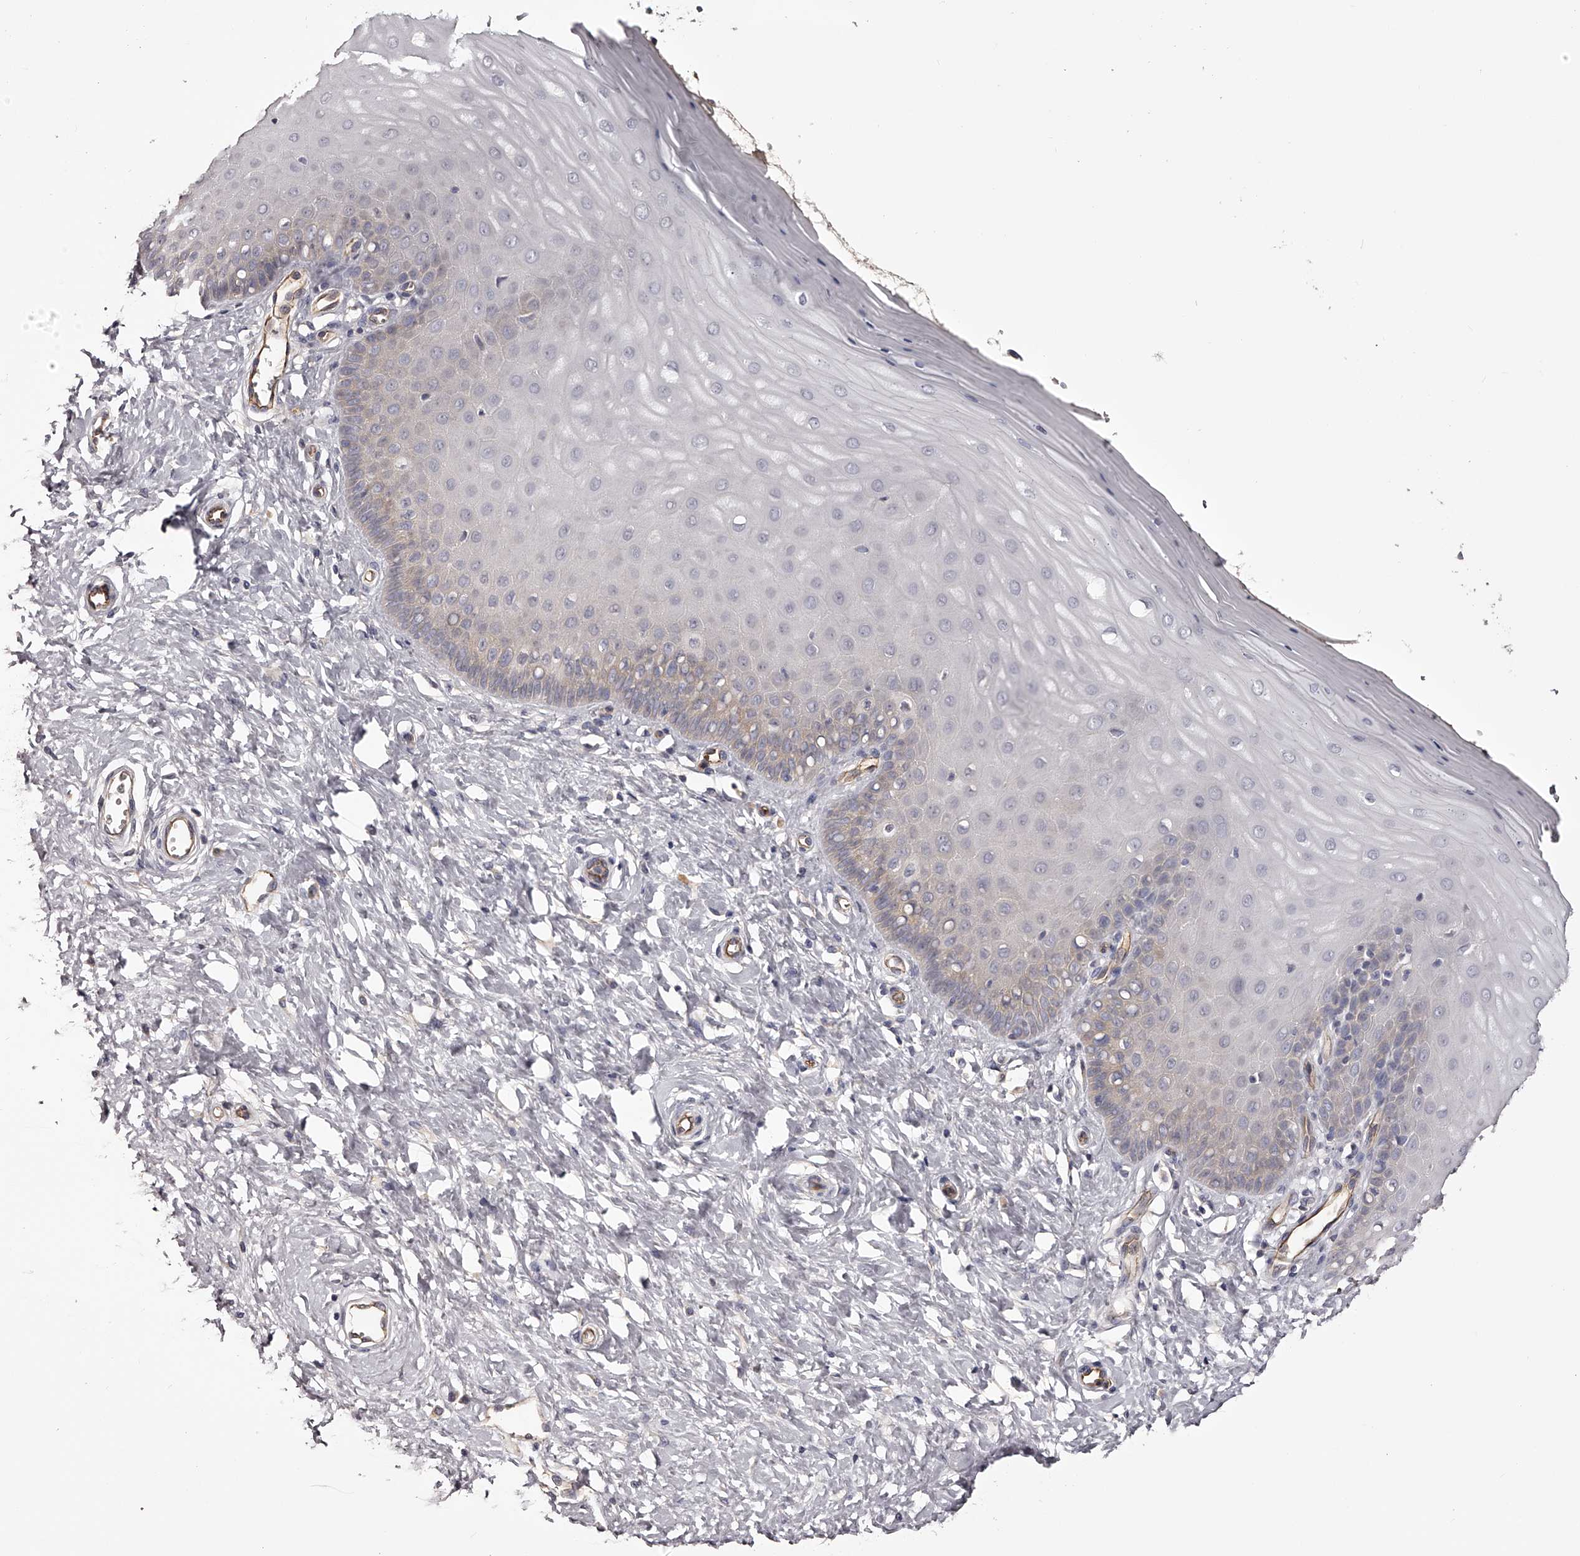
{"staining": {"intensity": "weak", "quantity": "<25%", "location": "cytoplasmic/membranous"}, "tissue": "cervix", "cell_type": "Glandular cells", "image_type": "normal", "snomed": [{"axis": "morphology", "description": "Normal tissue, NOS"}, {"axis": "topography", "description": "Cervix"}], "caption": "The histopathology image shows no significant positivity in glandular cells of cervix. The staining was performed using DAB (3,3'-diaminobenzidine) to visualize the protein expression in brown, while the nuclei were stained in blue with hematoxylin (Magnification: 20x).", "gene": "LTV1", "patient": {"sex": "female", "age": 55}}